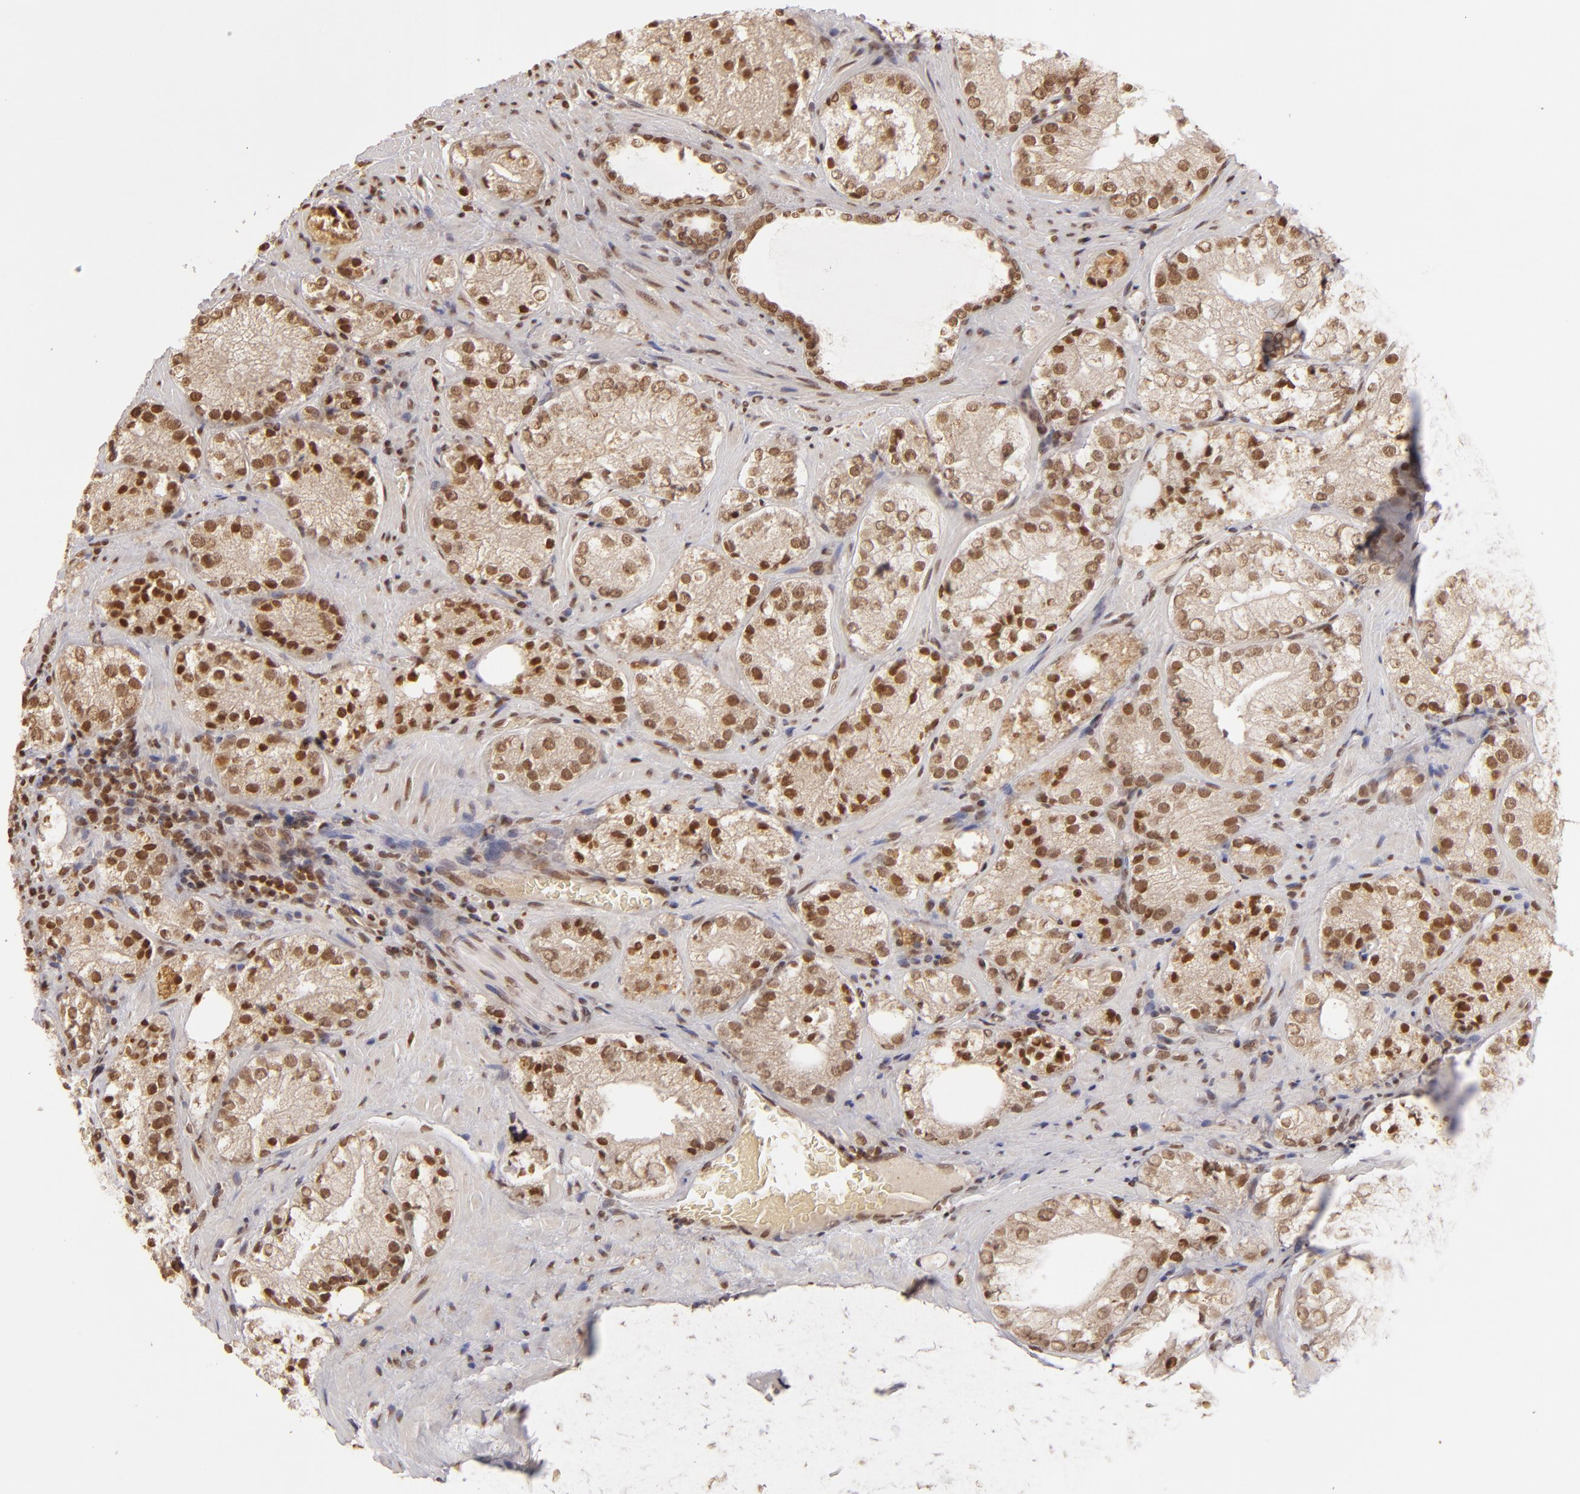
{"staining": {"intensity": "strong", "quantity": "25%-75%", "location": "nuclear"}, "tissue": "prostate cancer", "cell_type": "Tumor cells", "image_type": "cancer", "snomed": [{"axis": "morphology", "description": "Adenocarcinoma, Low grade"}, {"axis": "topography", "description": "Prostate"}], "caption": "The image reveals staining of low-grade adenocarcinoma (prostate), revealing strong nuclear protein staining (brown color) within tumor cells. The staining was performed using DAB (3,3'-diaminobenzidine), with brown indicating positive protein expression. Nuclei are stained blue with hematoxylin.", "gene": "CUL3", "patient": {"sex": "male", "age": 60}}